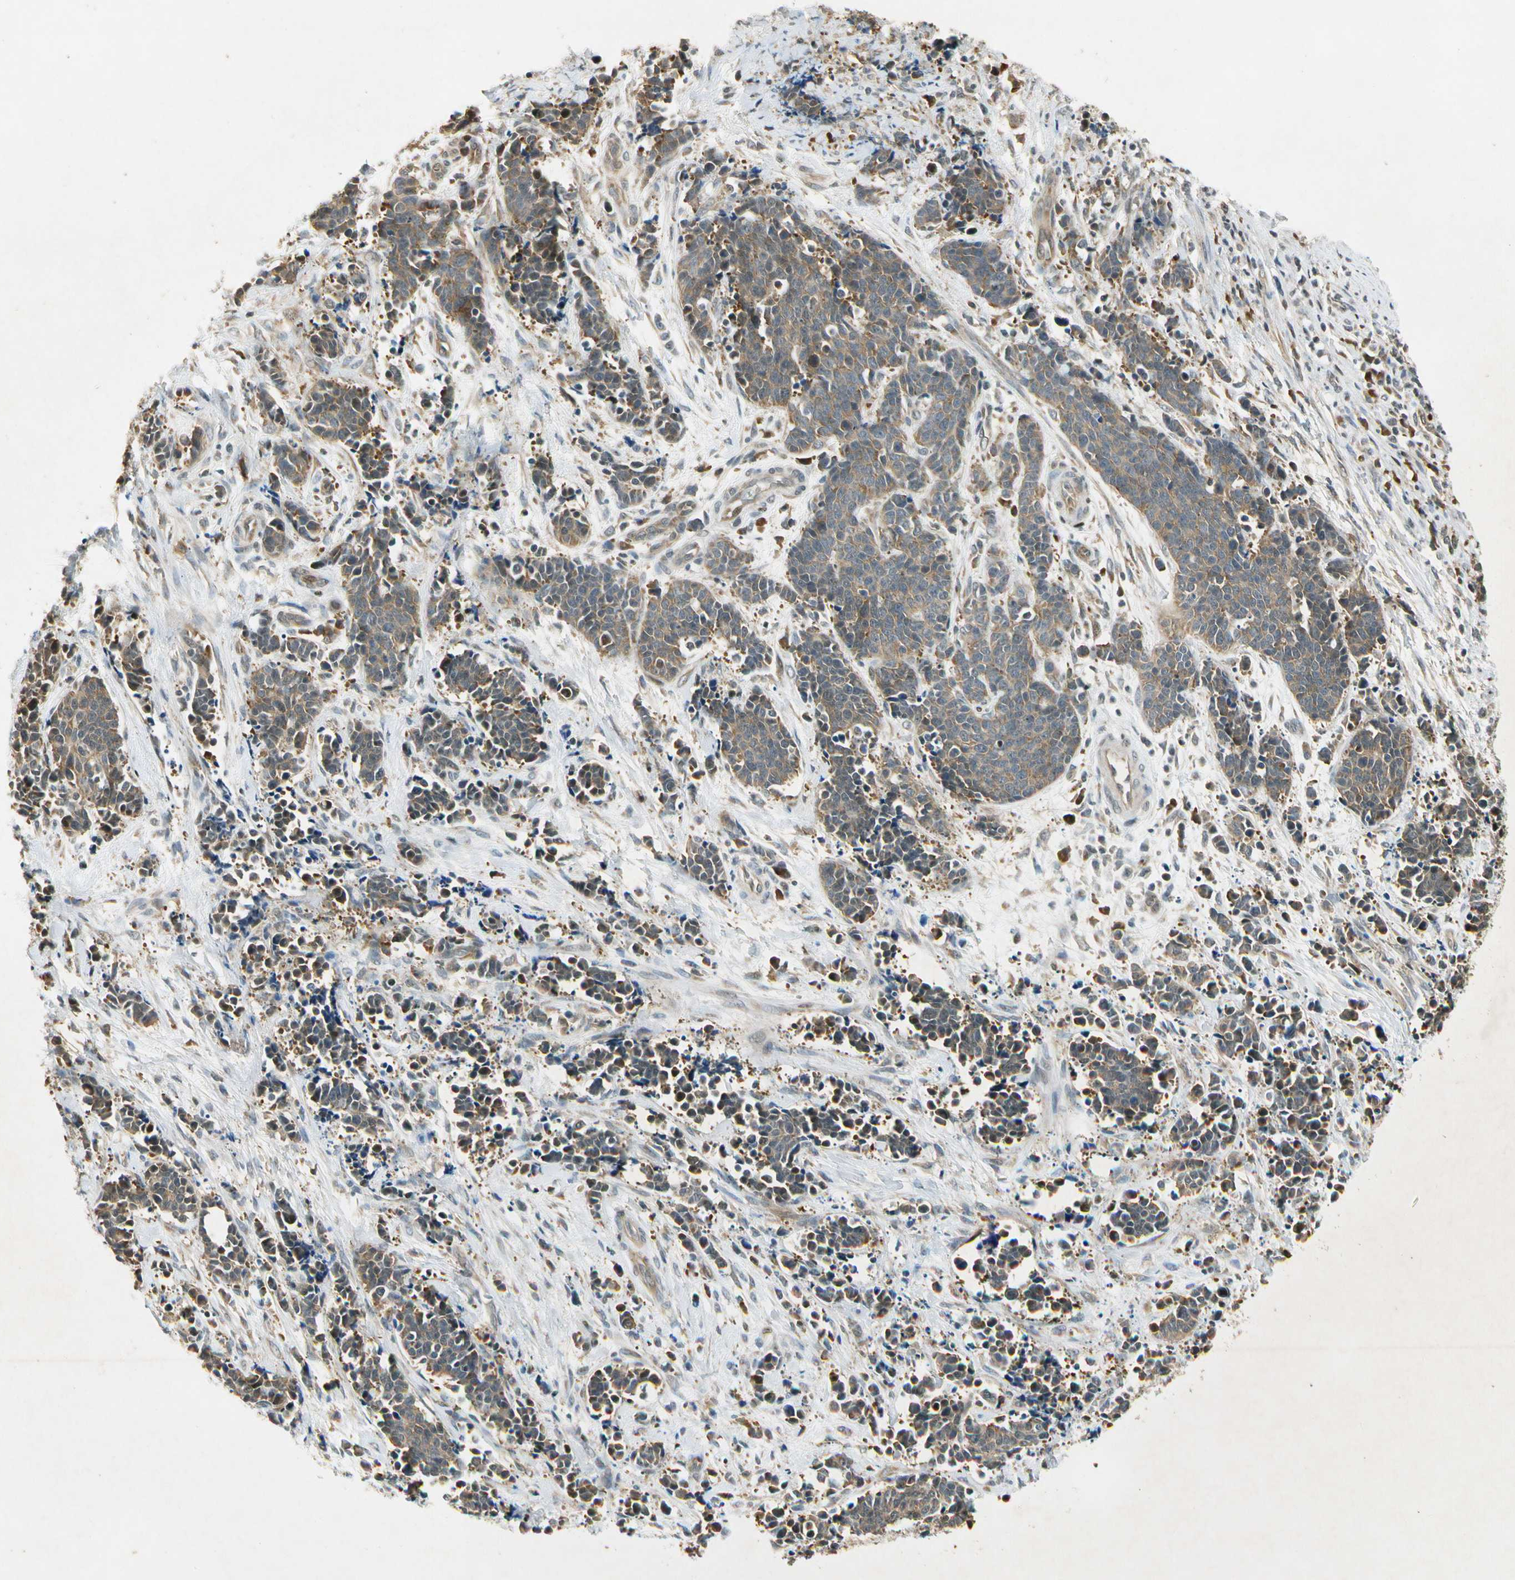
{"staining": {"intensity": "weak", "quantity": ">75%", "location": "cytoplasmic/membranous"}, "tissue": "cervical cancer", "cell_type": "Tumor cells", "image_type": "cancer", "snomed": [{"axis": "morphology", "description": "Squamous cell carcinoma, NOS"}, {"axis": "topography", "description": "Cervix"}], "caption": "Protein expression analysis of cervical cancer (squamous cell carcinoma) demonstrates weak cytoplasmic/membranous positivity in about >75% of tumor cells.", "gene": "EIF1AX", "patient": {"sex": "female", "age": 35}}